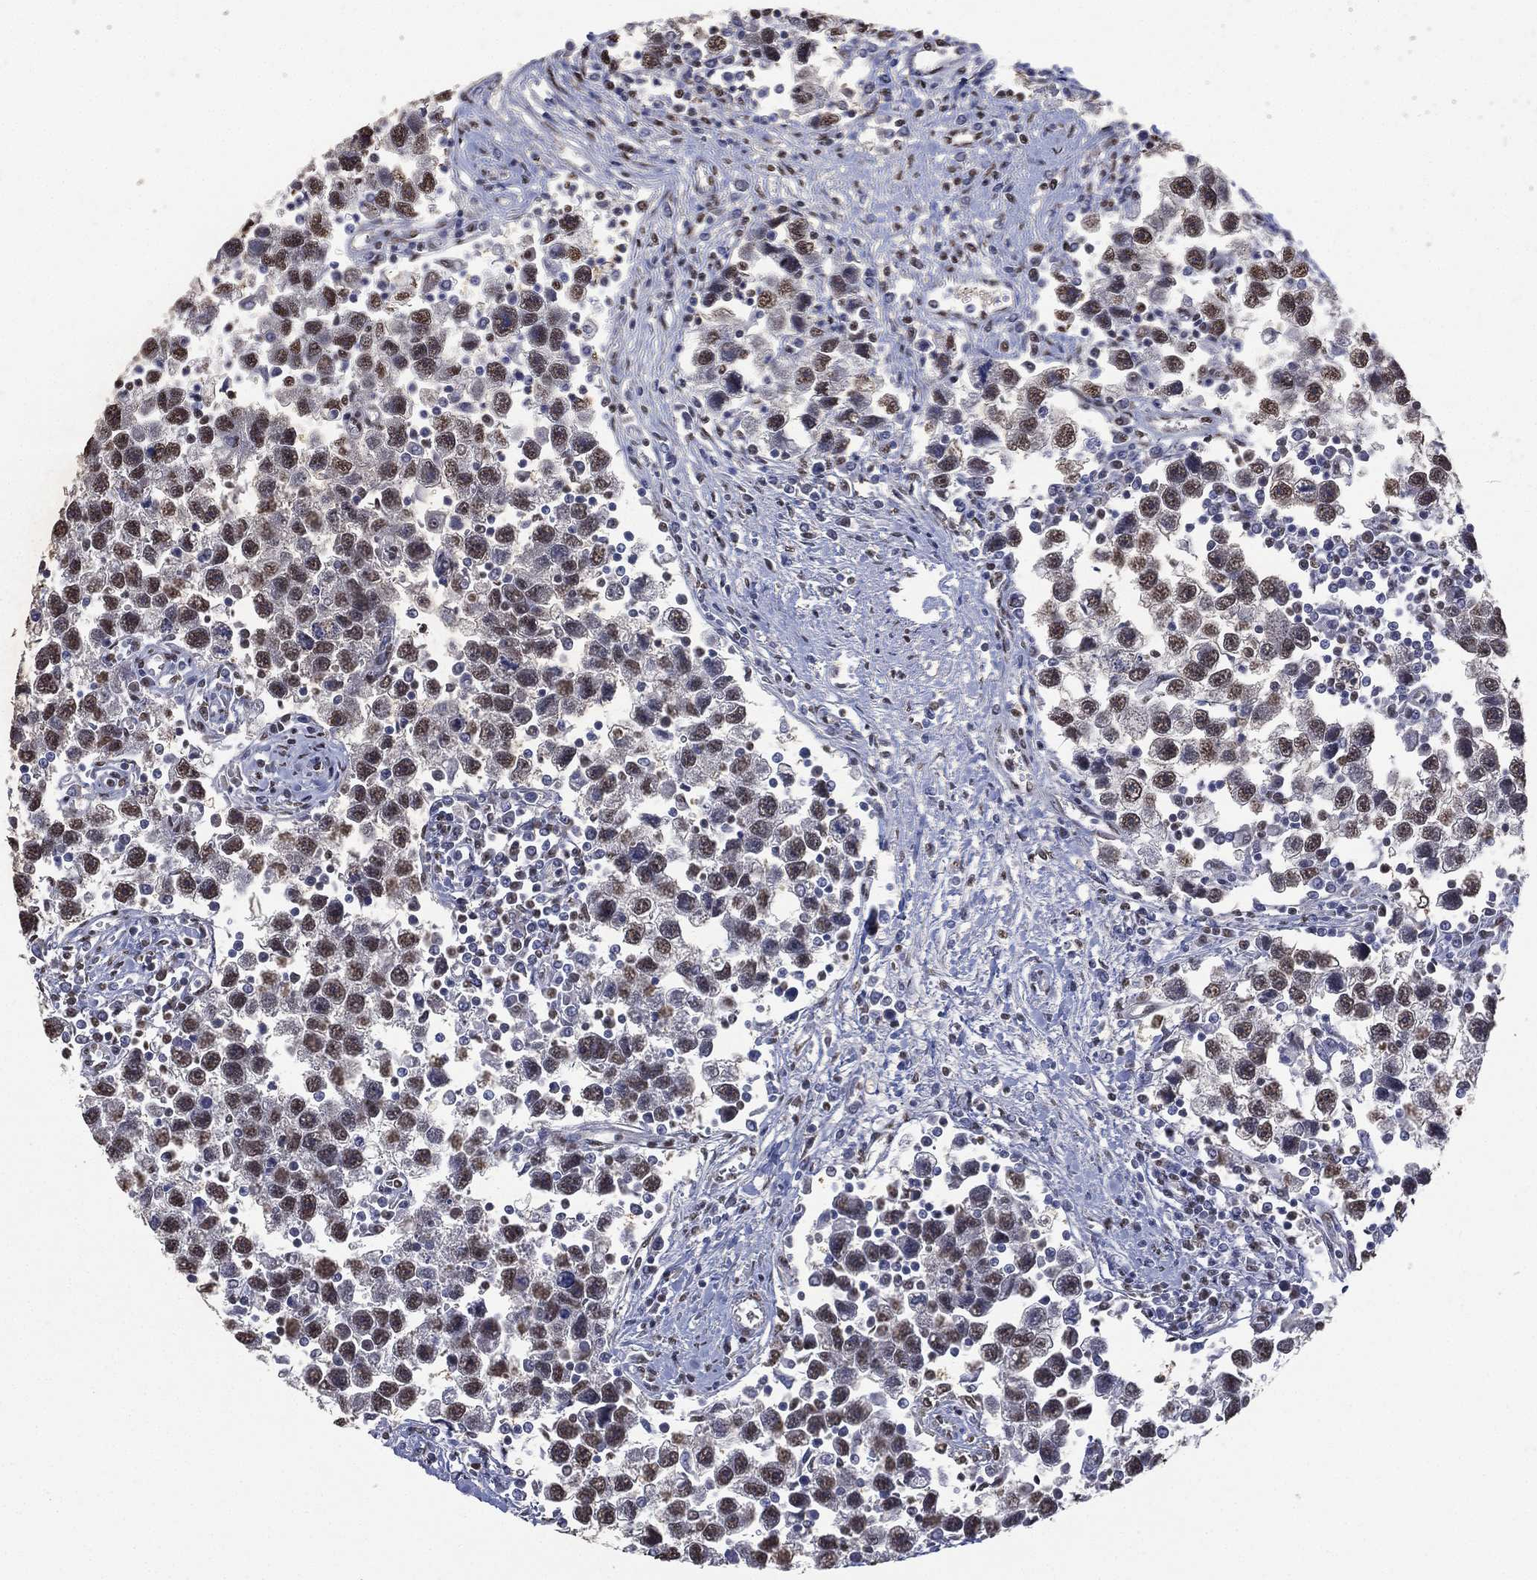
{"staining": {"intensity": "moderate", "quantity": "25%-75%", "location": "nuclear"}, "tissue": "testis cancer", "cell_type": "Tumor cells", "image_type": "cancer", "snomed": [{"axis": "morphology", "description": "Seminoma, NOS"}, {"axis": "topography", "description": "Testis"}], "caption": "This photomicrograph exhibits testis cancer (seminoma) stained with immunohistochemistry (IHC) to label a protein in brown. The nuclear of tumor cells show moderate positivity for the protein. Nuclei are counter-stained blue.", "gene": "ALDH7A1", "patient": {"sex": "male", "age": 30}}